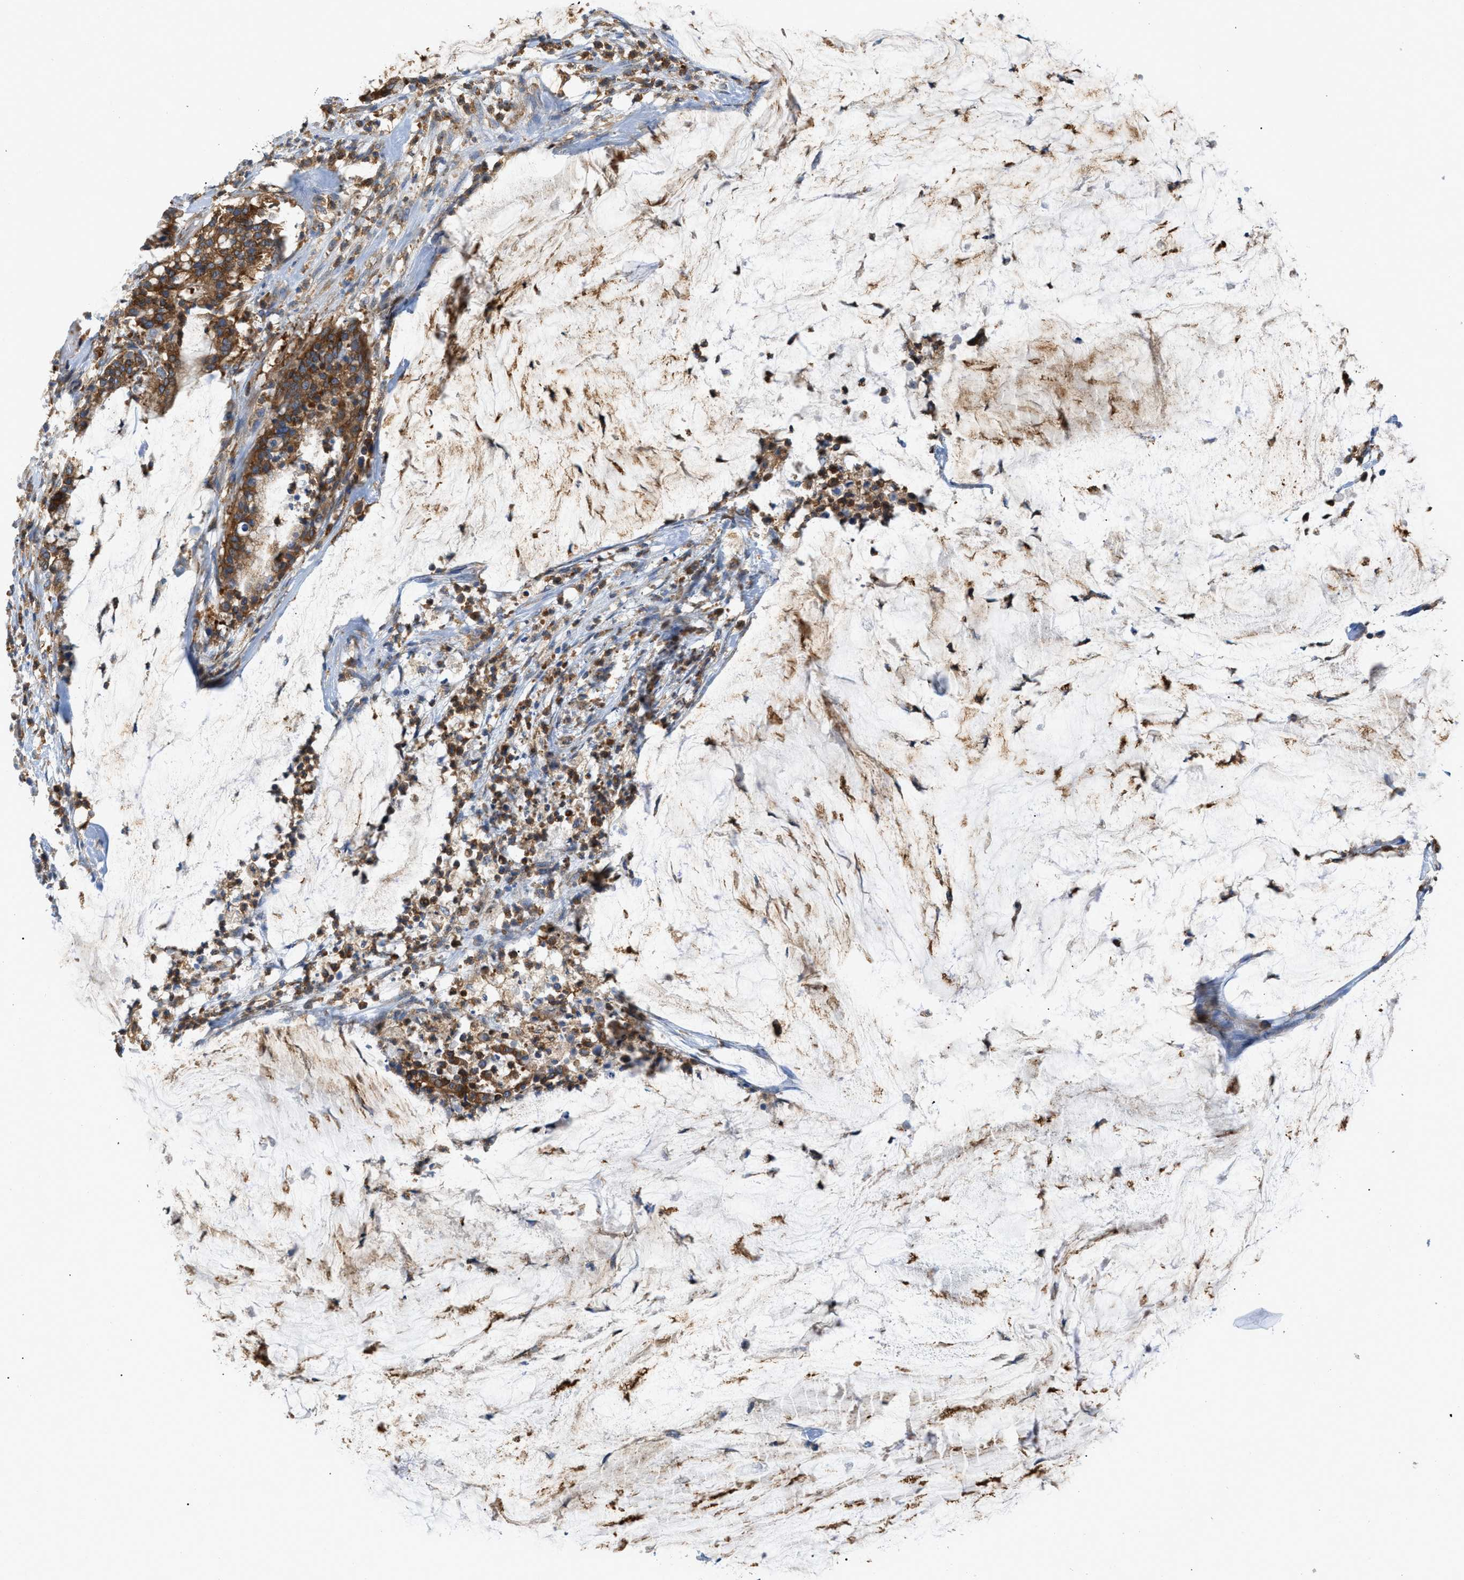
{"staining": {"intensity": "strong", "quantity": ">75%", "location": "cytoplasmic/membranous"}, "tissue": "pancreatic cancer", "cell_type": "Tumor cells", "image_type": "cancer", "snomed": [{"axis": "morphology", "description": "Adenocarcinoma, NOS"}, {"axis": "topography", "description": "Pancreas"}], "caption": "Immunohistochemistry (DAB) staining of human pancreatic adenocarcinoma reveals strong cytoplasmic/membranous protein staining in about >75% of tumor cells. The staining is performed using DAB brown chromogen to label protein expression. The nuclei are counter-stained blue using hematoxylin.", "gene": "GPAT4", "patient": {"sex": "male", "age": 41}}